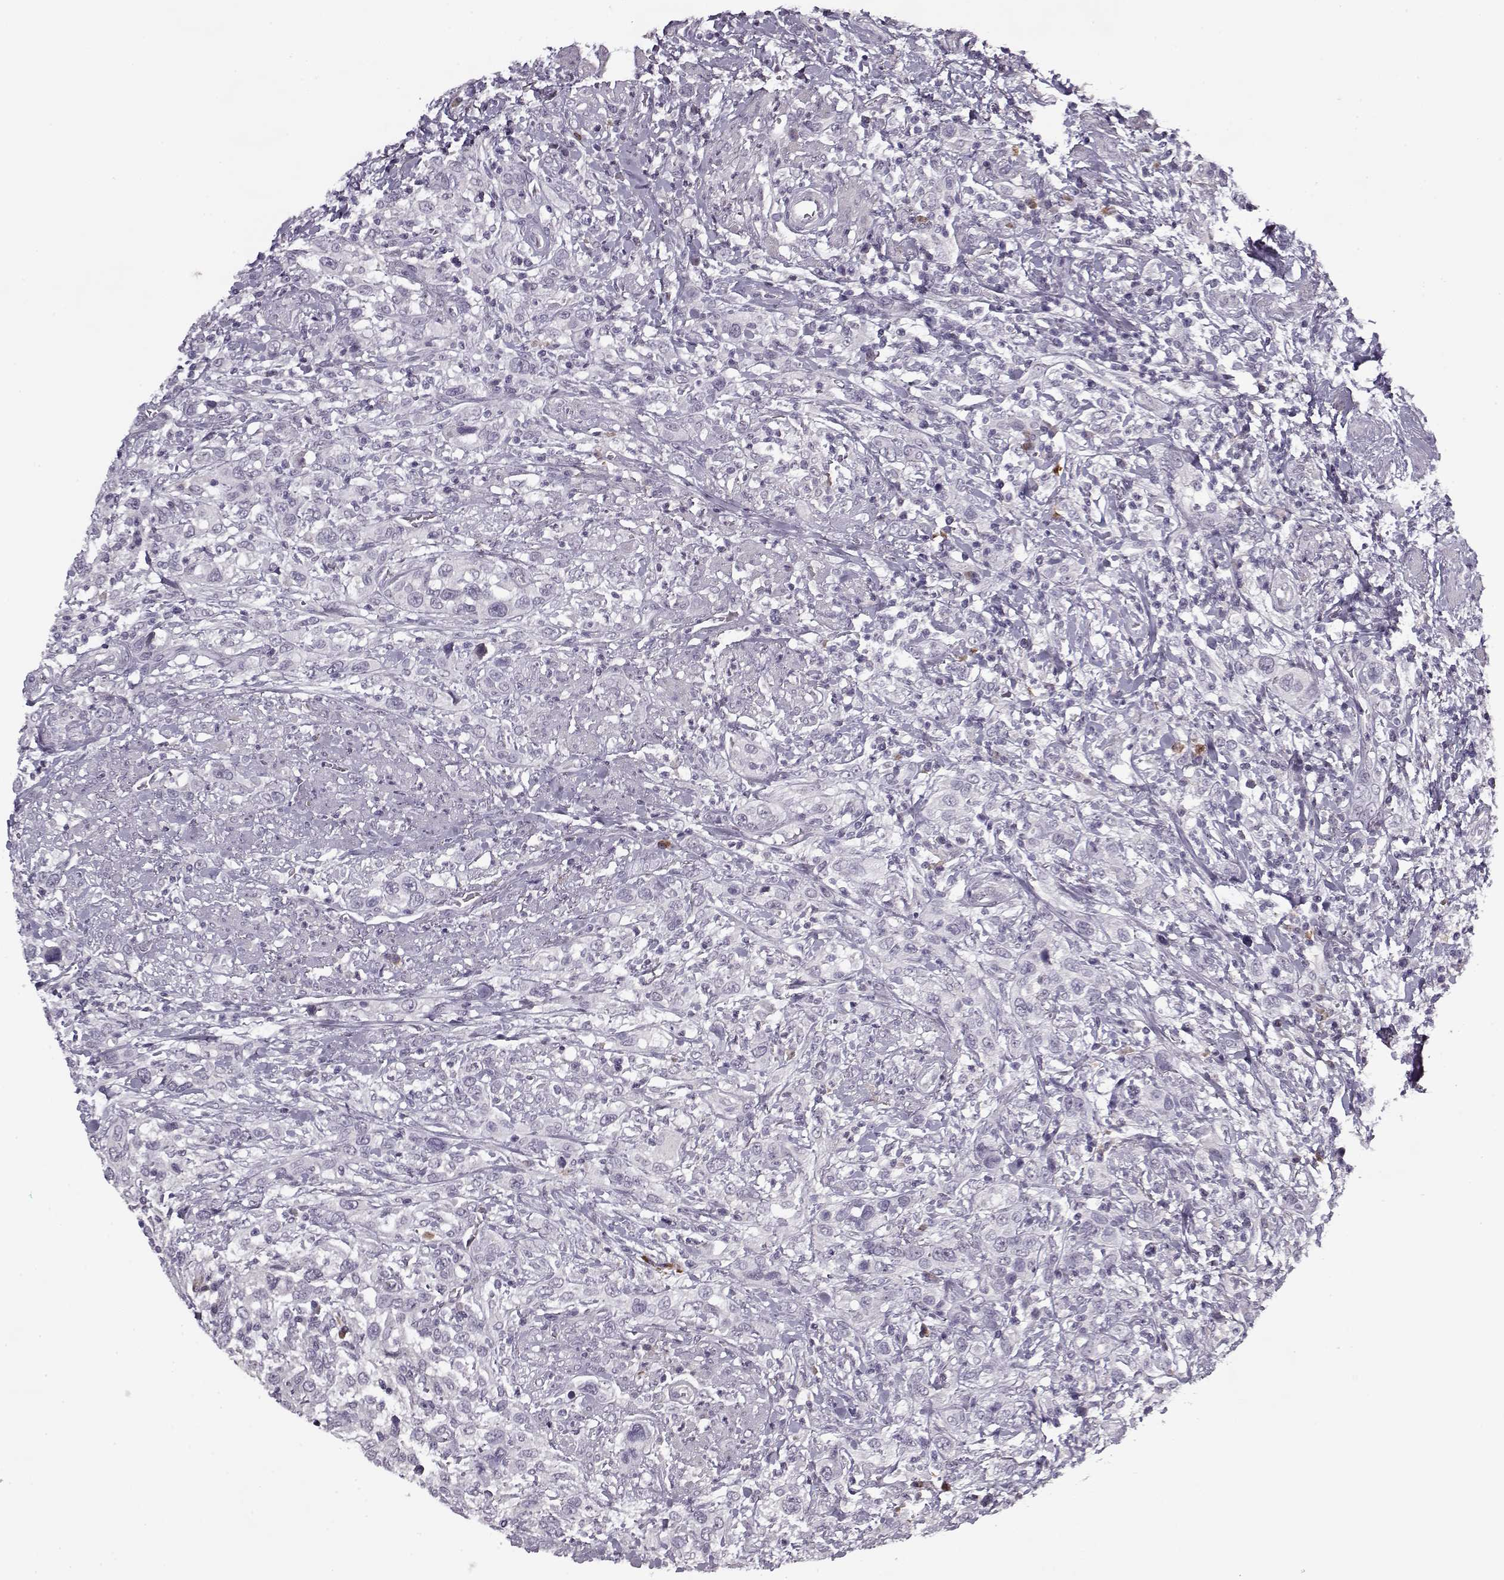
{"staining": {"intensity": "negative", "quantity": "none", "location": "none"}, "tissue": "urothelial cancer", "cell_type": "Tumor cells", "image_type": "cancer", "snomed": [{"axis": "morphology", "description": "Urothelial carcinoma, NOS"}, {"axis": "morphology", "description": "Urothelial carcinoma, High grade"}, {"axis": "topography", "description": "Urinary bladder"}], "caption": "There is no significant expression in tumor cells of urothelial cancer.", "gene": "KRT9", "patient": {"sex": "female", "age": 64}}